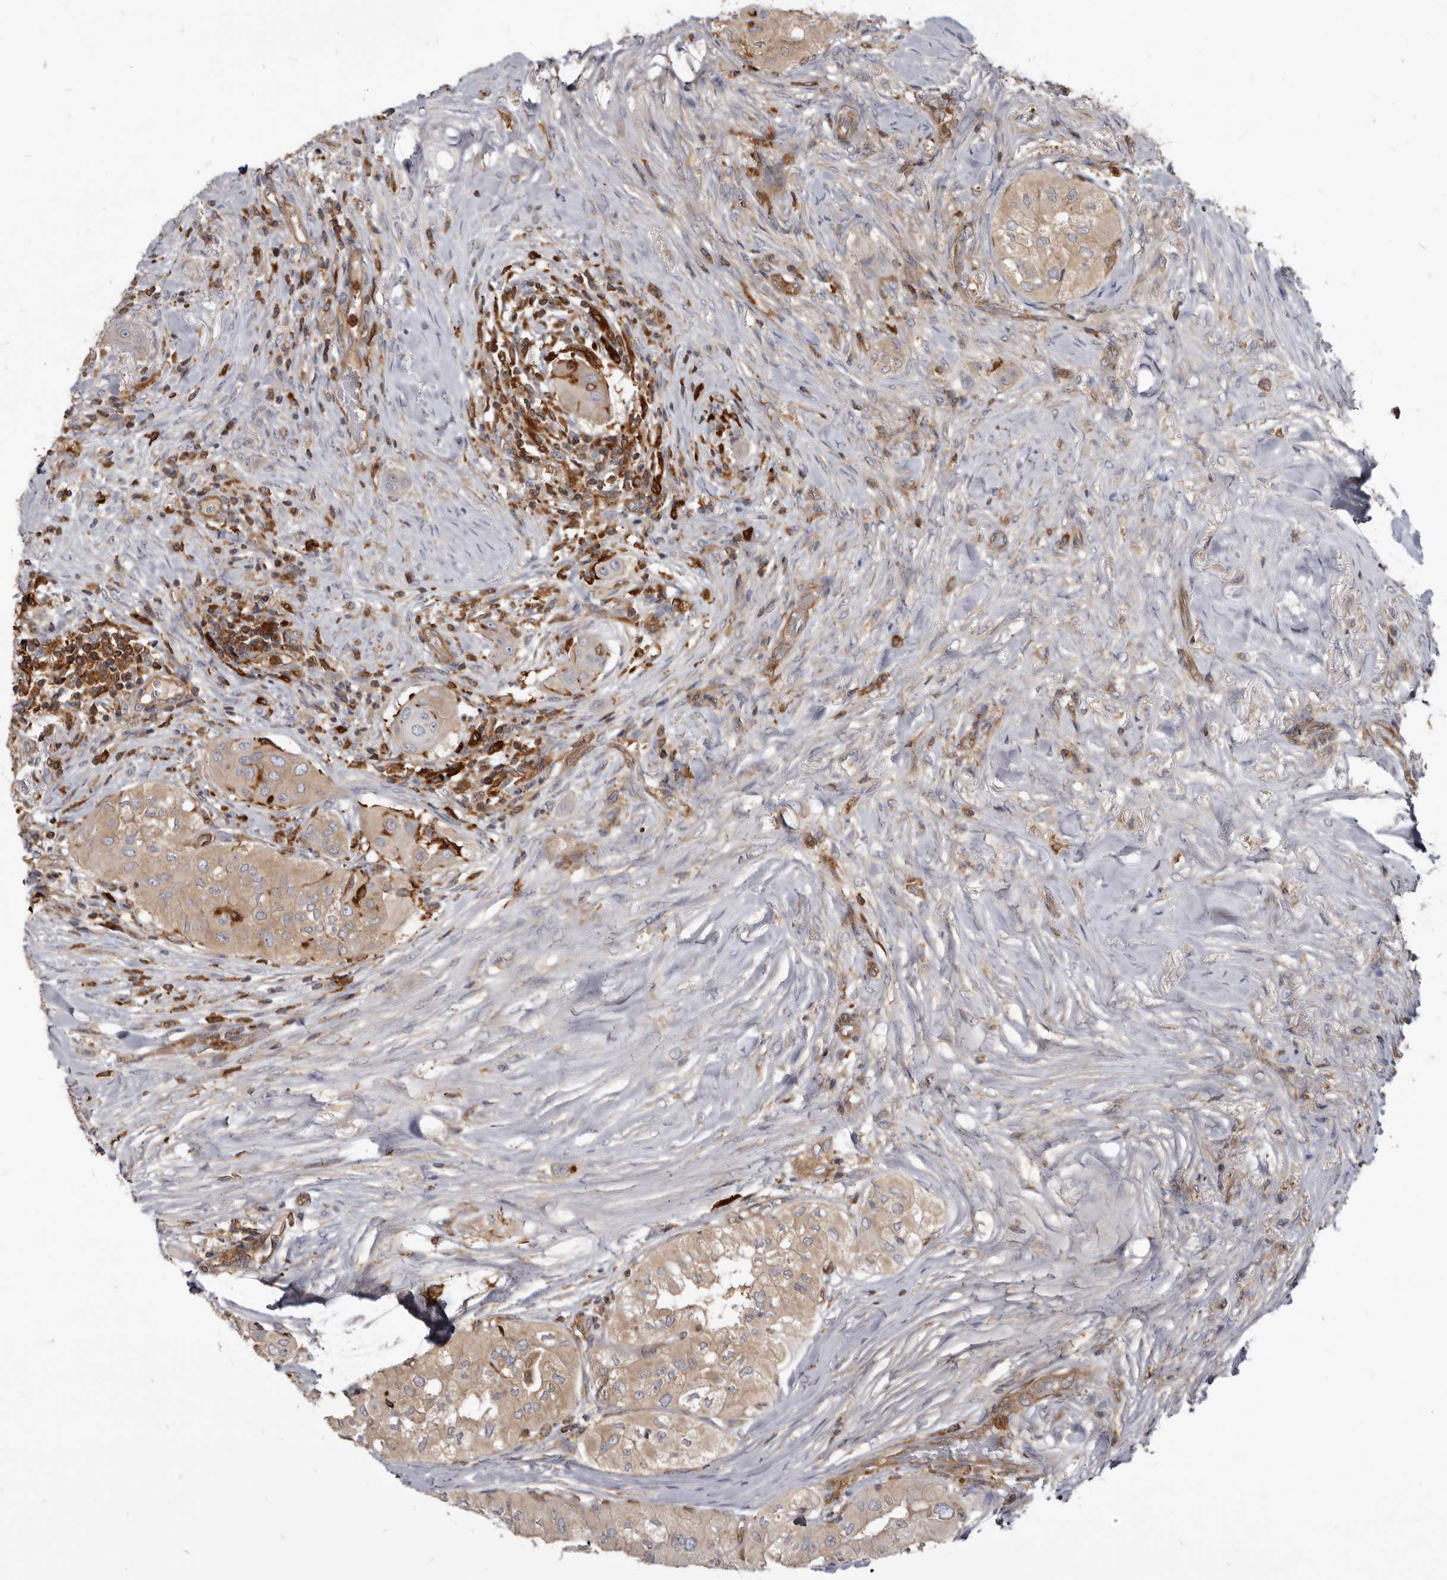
{"staining": {"intensity": "weak", "quantity": "25%-75%", "location": "cytoplasmic/membranous"}, "tissue": "thyroid cancer", "cell_type": "Tumor cells", "image_type": "cancer", "snomed": [{"axis": "morphology", "description": "Papillary adenocarcinoma, NOS"}, {"axis": "topography", "description": "Thyroid gland"}], "caption": "Human thyroid cancer (papillary adenocarcinoma) stained with a protein marker shows weak staining in tumor cells.", "gene": "CBL", "patient": {"sex": "female", "age": 59}}